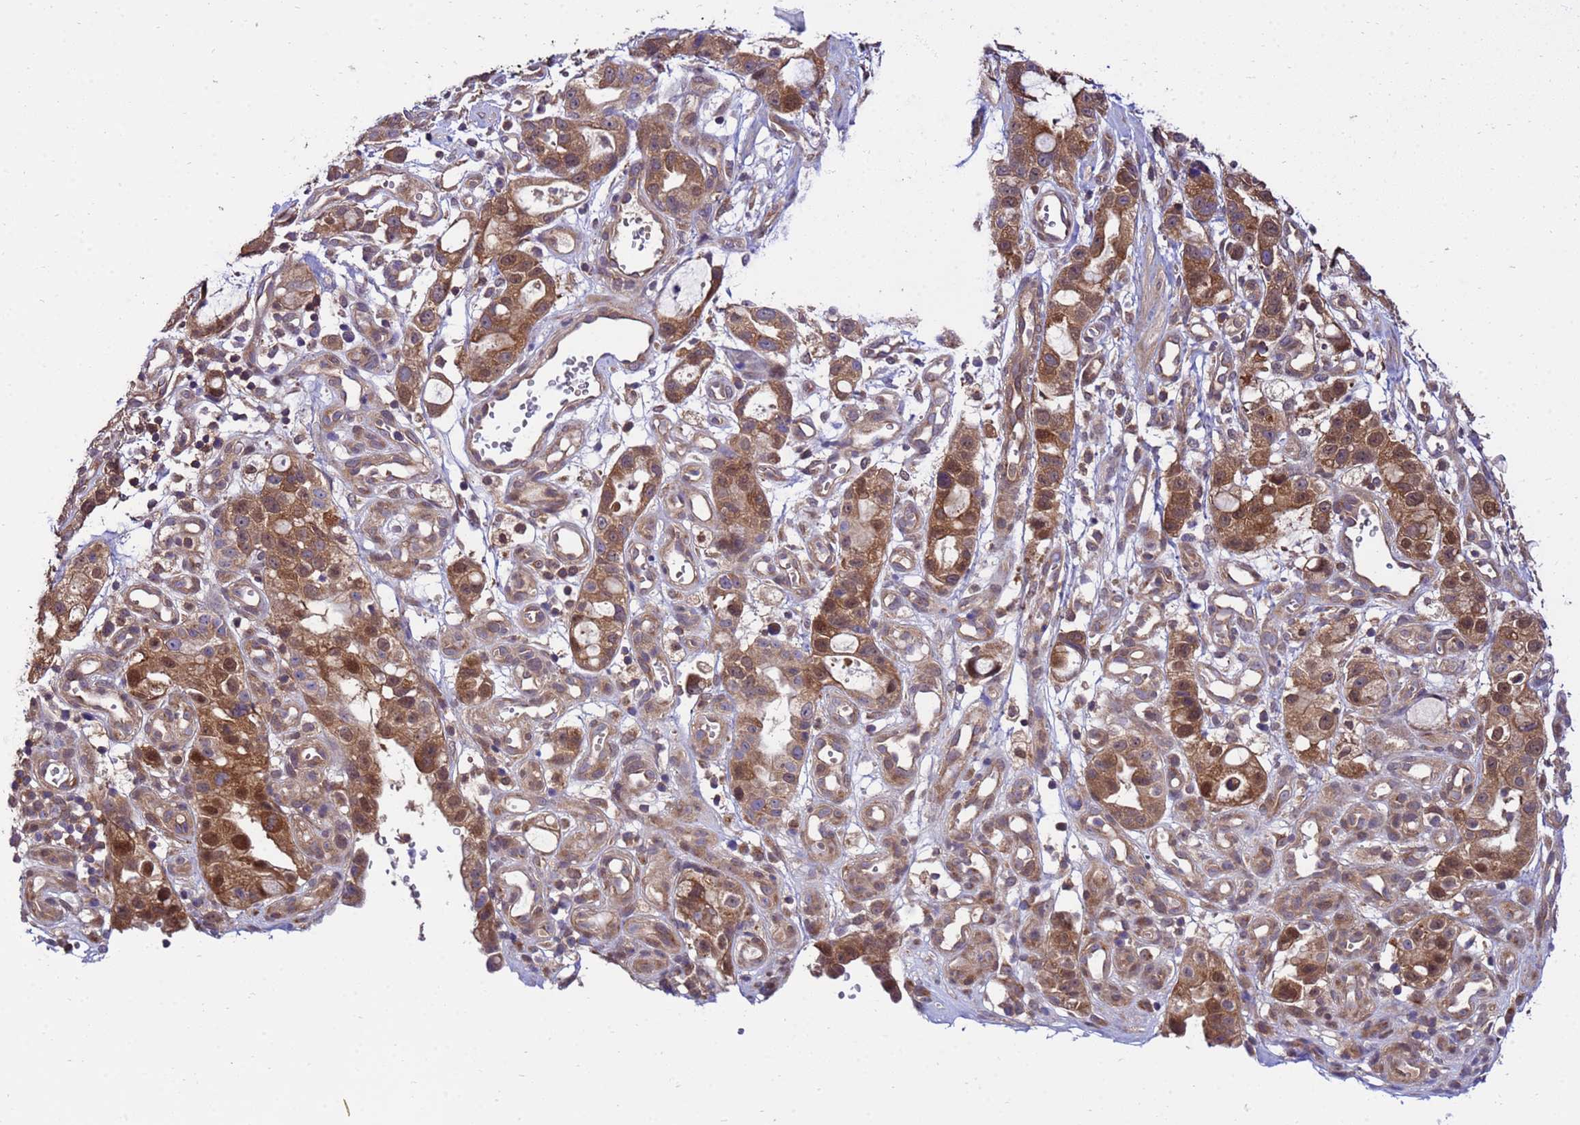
{"staining": {"intensity": "moderate", "quantity": ">75%", "location": "cytoplasmic/membranous,nuclear"}, "tissue": "stomach cancer", "cell_type": "Tumor cells", "image_type": "cancer", "snomed": [{"axis": "morphology", "description": "Adenocarcinoma, NOS"}, {"axis": "topography", "description": "Stomach"}], "caption": "Protein analysis of adenocarcinoma (stomach) tissue reveals moderate cytoplasmic/membranous and nuclear positivity in about >75% of tumor cells.", "gene": "GET3", "patient": {"sex": "male", "age": 55}}